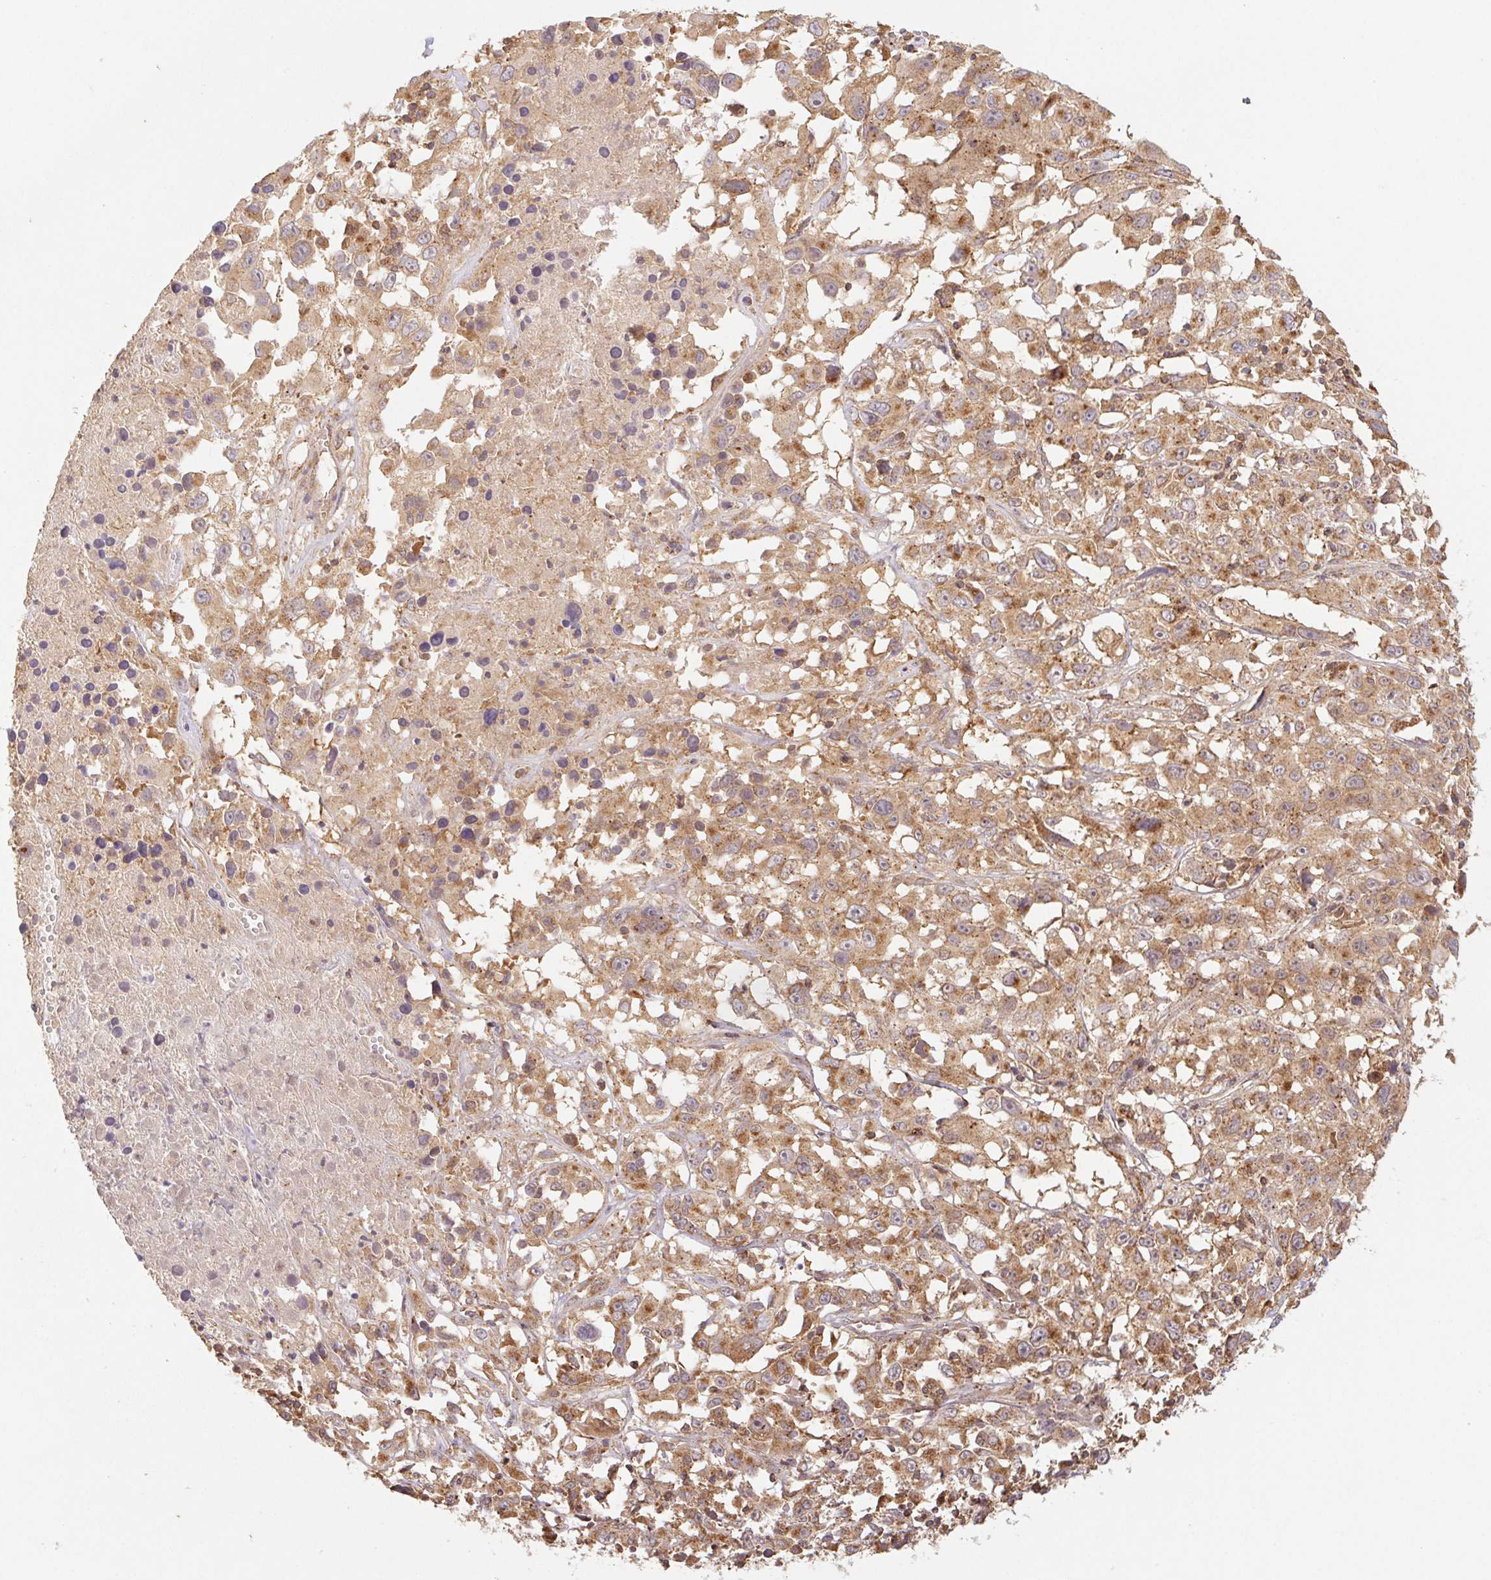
{"staining": {"intensity": "moderate", "quantity": ">75%", "location": "cytoplasmic/membranous"}, "tissue": "melanoma", "cell_type": "Tumor cells", "image_type": "cancer", "snomed": [{"axis": "morphology", "description": "Malignant melanoma, Metastatic site"}, {"axis": "topography", "description": "Soft tissue"}], "caption": "Malignant melanoma (metastatic site) was stained to show a protein in brown. There is medium levels of moderate cytoplasmic/membranous expression in approximately >75% of tumor cells.", "gene": "MTHFD1", "patient": {"sex": "male", "age": 50}}